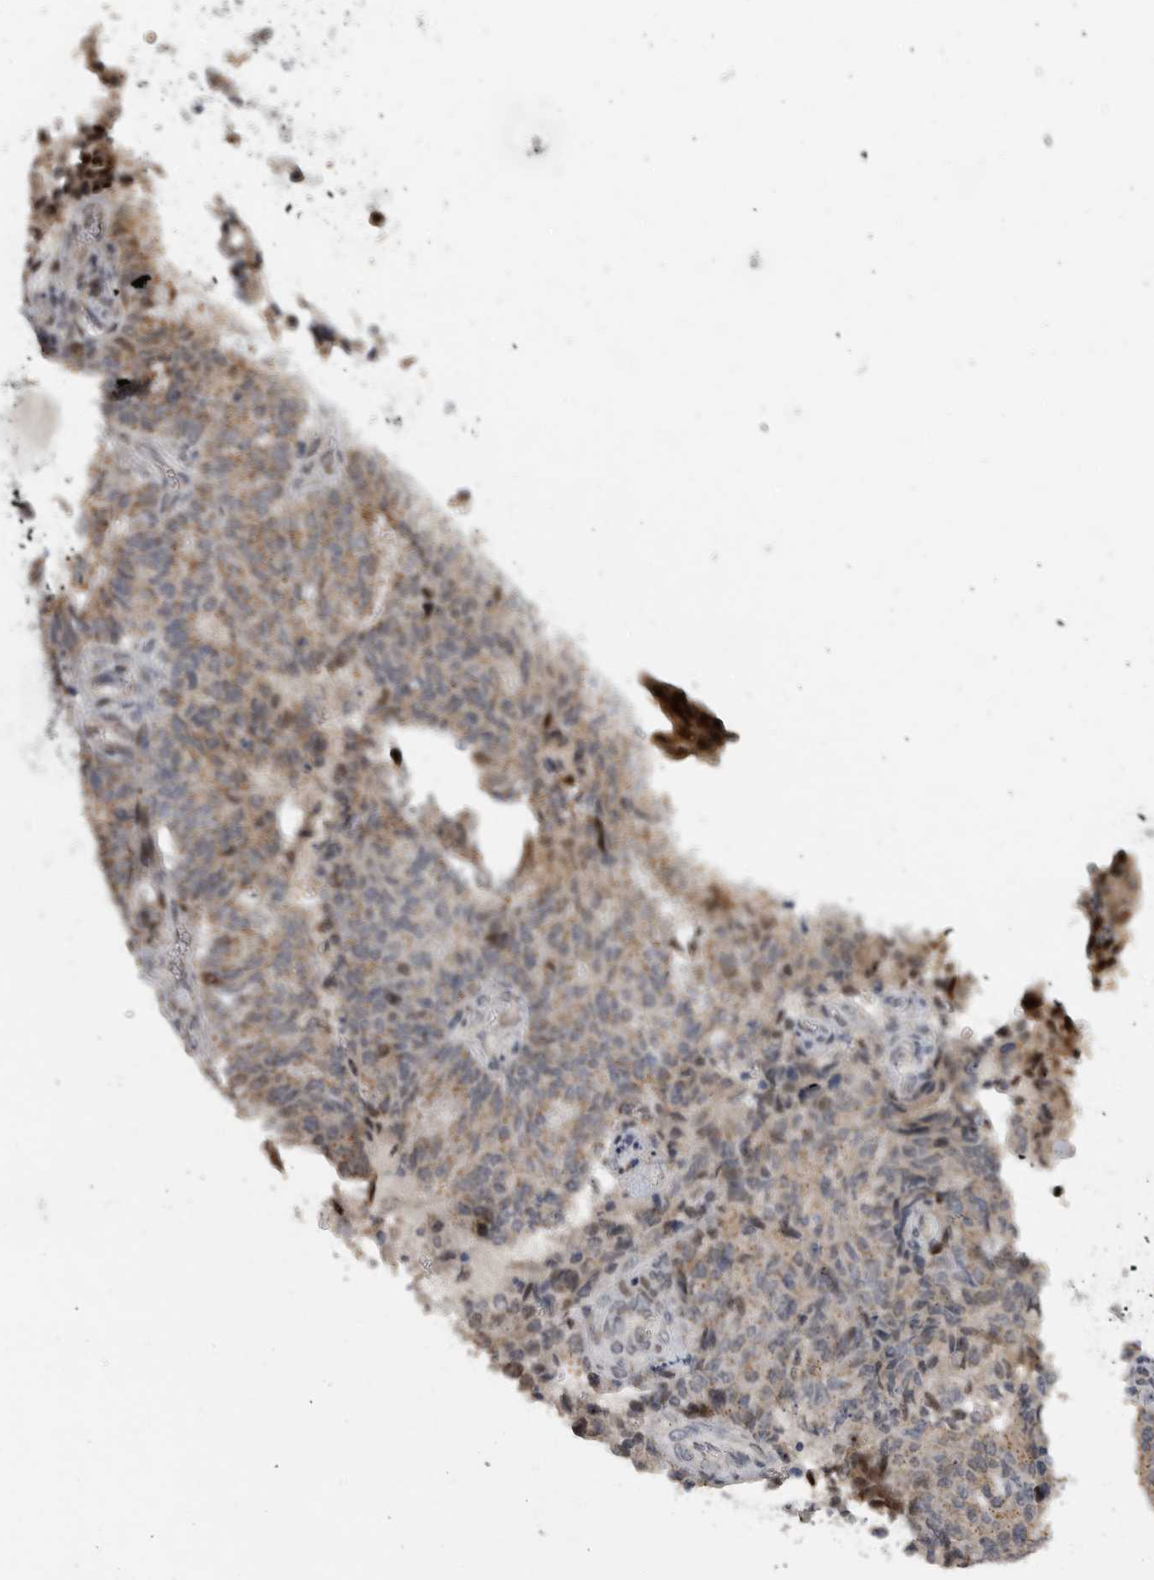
{"staining": {"intensity": "moderate", "quantity": "25%-75%", "location": "cytoplasmic/membranous"}, "tissue": "endometrial cancer", "cell_type": "Tumor cells", "image_type": "cancer", "snomed": [{"axis": "morphology", "description": "Adenocarcinoma, NOS"}, {"axis": "topography", "description": "Endometrium"}], "caption": "Approximately 25%-75% of tumor cells in human endometrial adenocarcinoma demonstrate moderate cytoplasmic/membranous protein positivity as visualized by brown immunohistochemical staining.", "gene": "PCMTD1", "patient": {"sex": "female", "age": 80}}